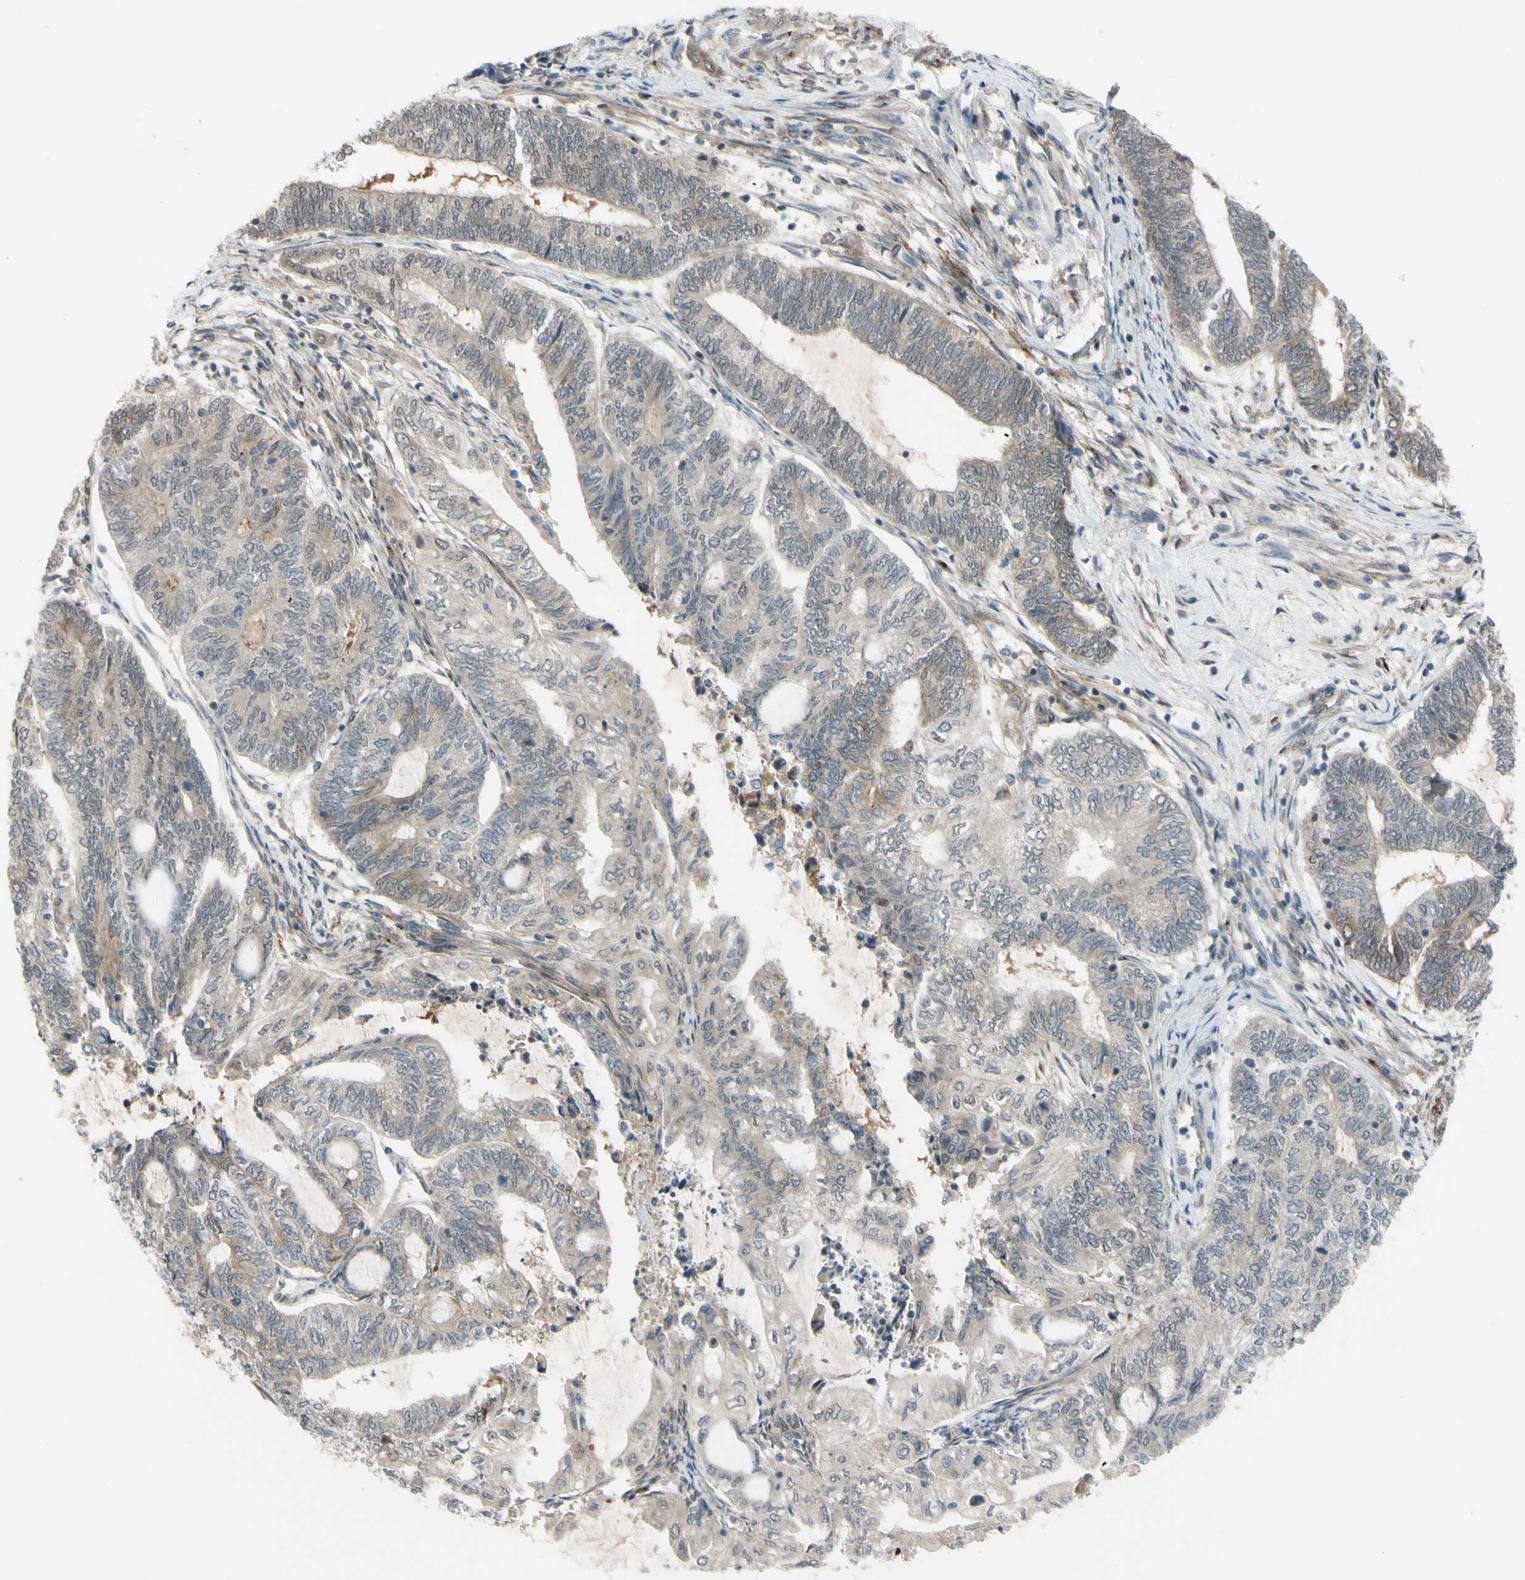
{"staining": {"intensity": "weak", "quantity": "25%-75%", "location": "cytoplasmic/membranous,nuclear"}, "tissue": "endometrial cancer", "cell_type": "Tumor cells", "image_type": "cancer", "snomed": [{"axis": "morphology", "description": "Adenocarcinoma, NOS"}, {"axis": "topography", "description": "Uterus"}, {"axis": "topography", "description": "Endometrium"}], "caption": "The immunohistochemical stain labels weak cytoplasmic/membranous and nuclear positivity in tumor cells of endometrial adenocarcinoma tissue.", "gene": "FLII", "patient": {"sex": "female", "age": 70}}